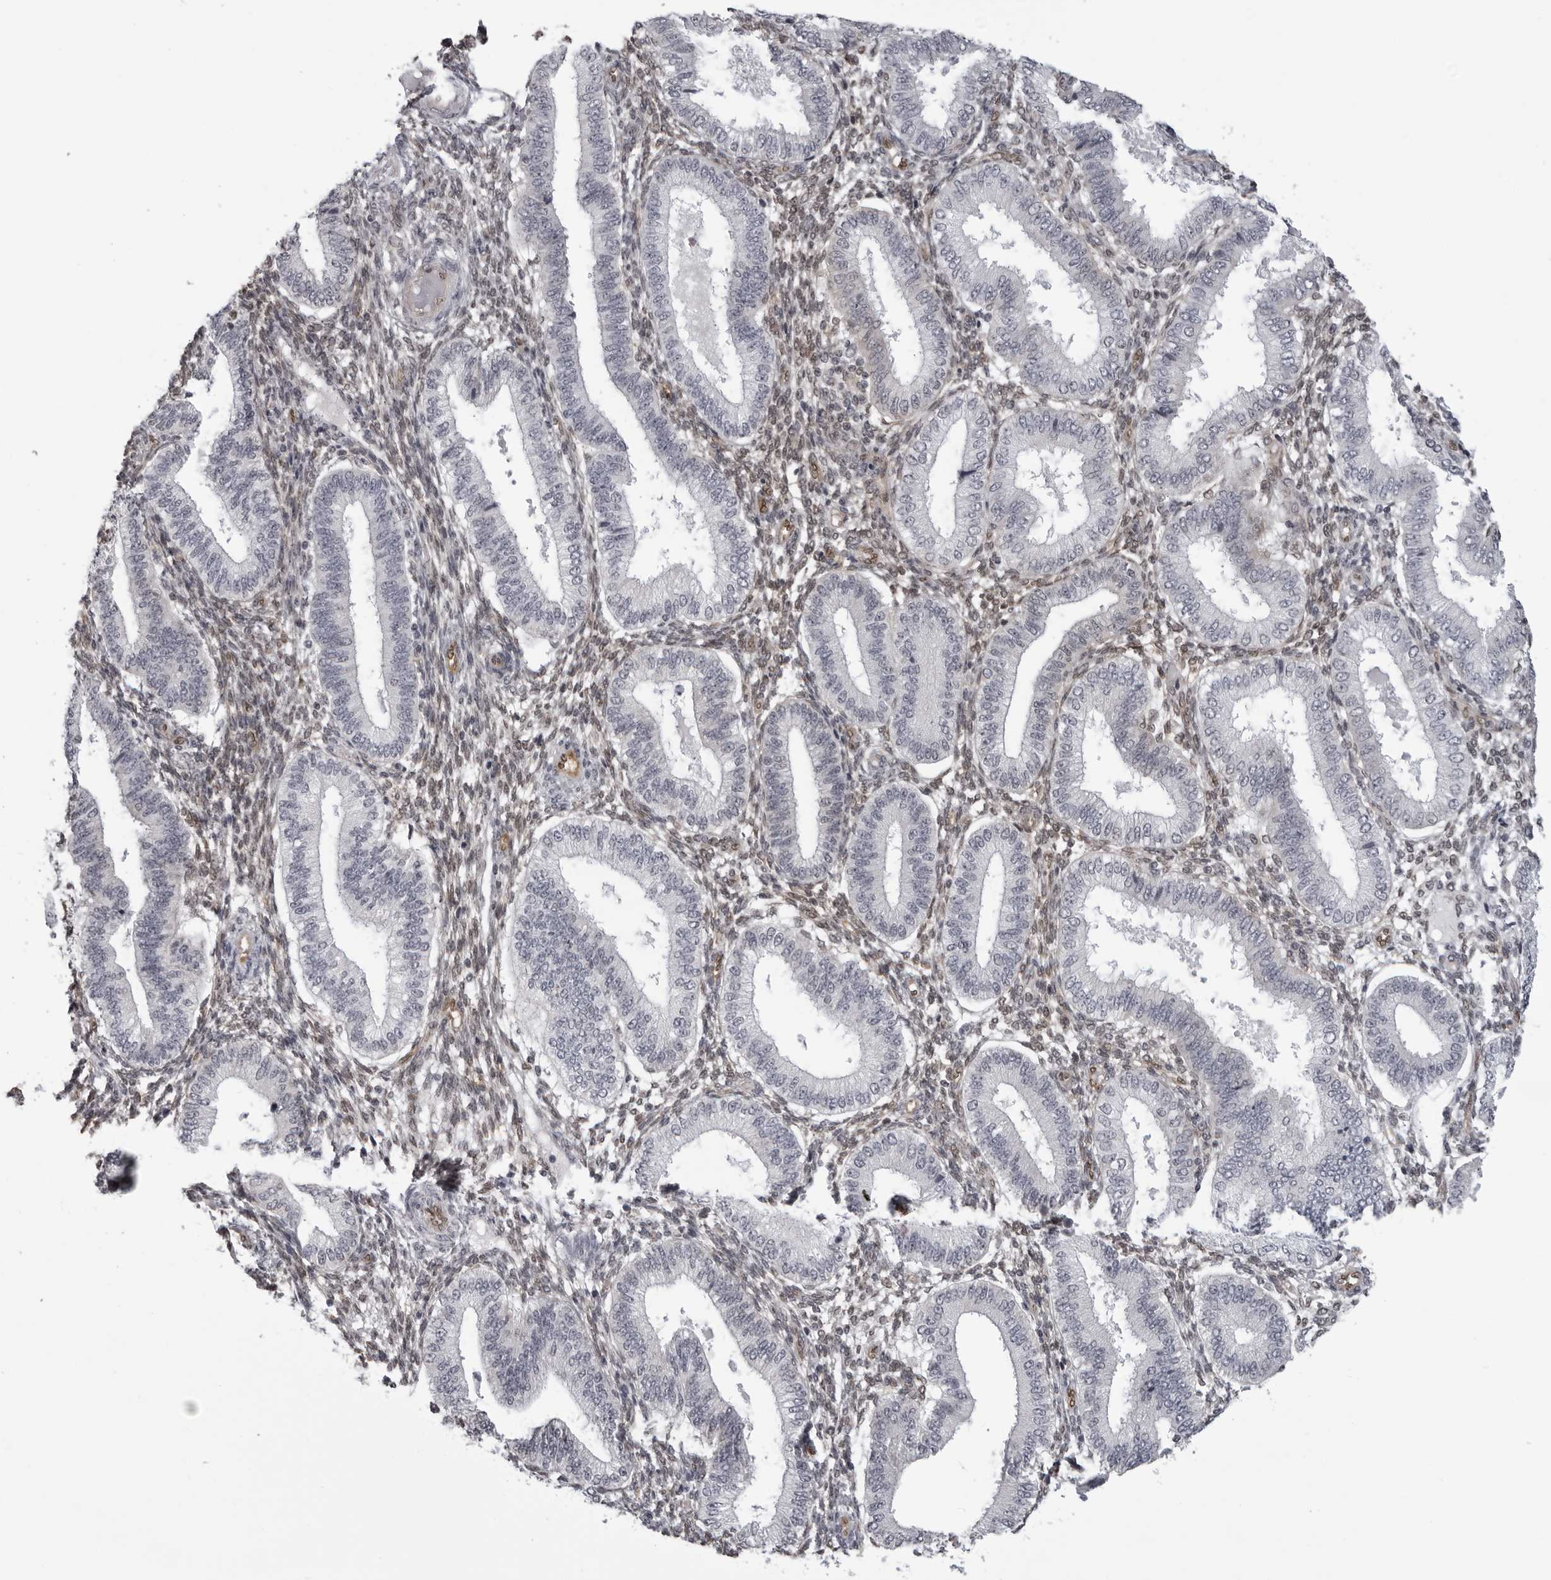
{"staining": {"intensity": "moderate", "quantity": ">75%", "location": "nuclear"}, "tissue": "endometrium", "cell_type": "Cells in endometrial stroma", "image_type": "normal", "snomed": [{"axis": "morphology", "description": "Normal tissue, NOS"}, {"axis": "topography", "description": "Endometrium"}], "caption": "This photomicrograph shows IHC staining of normal human endometrium, with medium moderate nuclear positivity in about >75% of cells in endometrial stroma.", "gene": "MAPK12", "patient": {"sex": "female", "age": 39}}